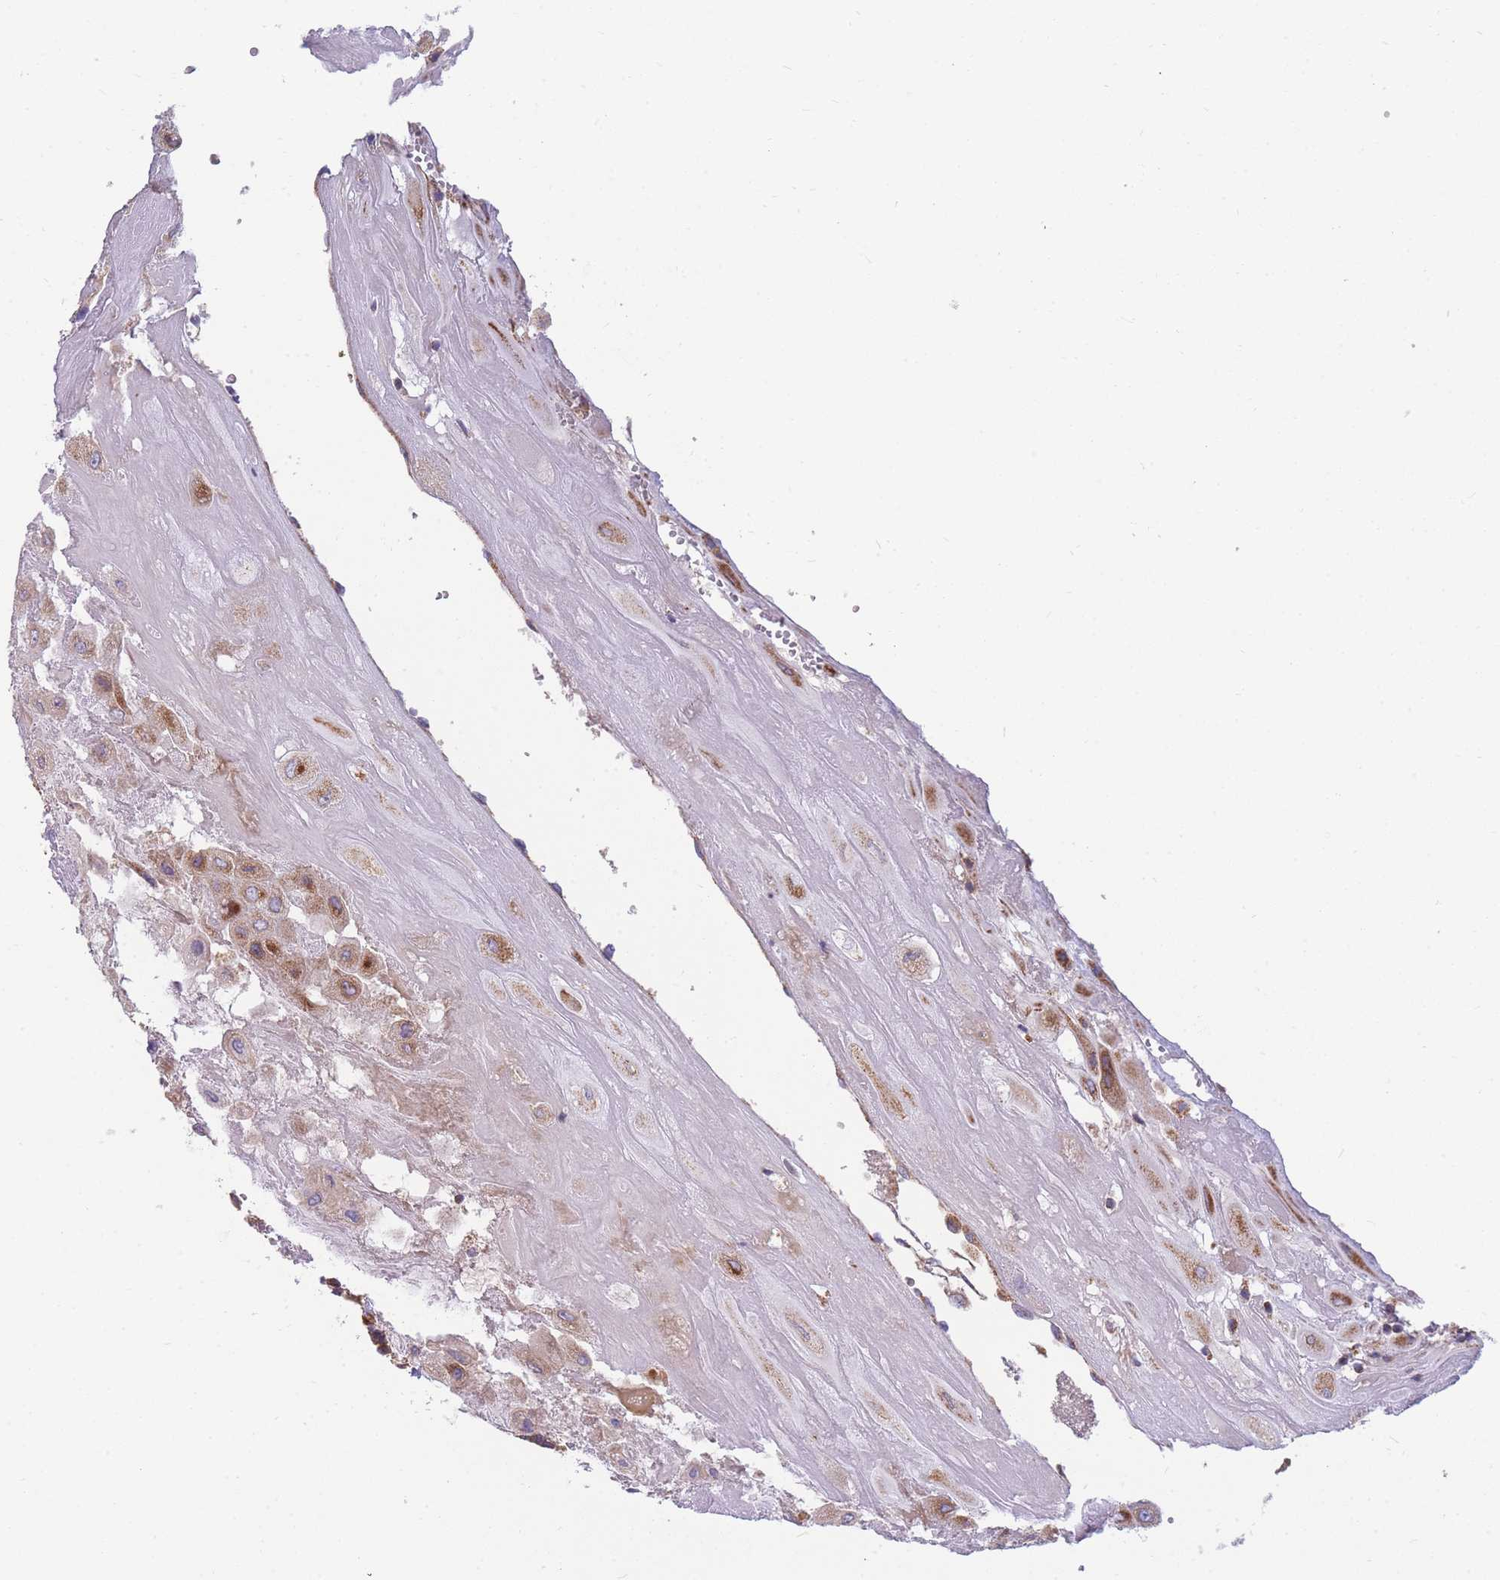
{"staining": {"intensity": "moderate", "quantity": ">75%", "location": "cytoplasmic/membranous"}, "tissue": "placenta", "cell_type": "Decidual cells", "image_type": "normal", "snomed": [{"axis": "morphology", "description": "Normal tissue, NOS"}, {"axis": "topography", "description": "Placenta"}], "caption": "Immunohistochemistry (IHC) histopathology image of benign placenta: human placenta stained using immunohistochemistry (IHC) reveals medium levels of moderate protein expression localized specifically in the cytoplasmic/membranous of decidual cells, appearing as a cytoplasmic/membranous brown color.", "gene": "MRPS11", "patient": {"sex": "female", "age": 32}}